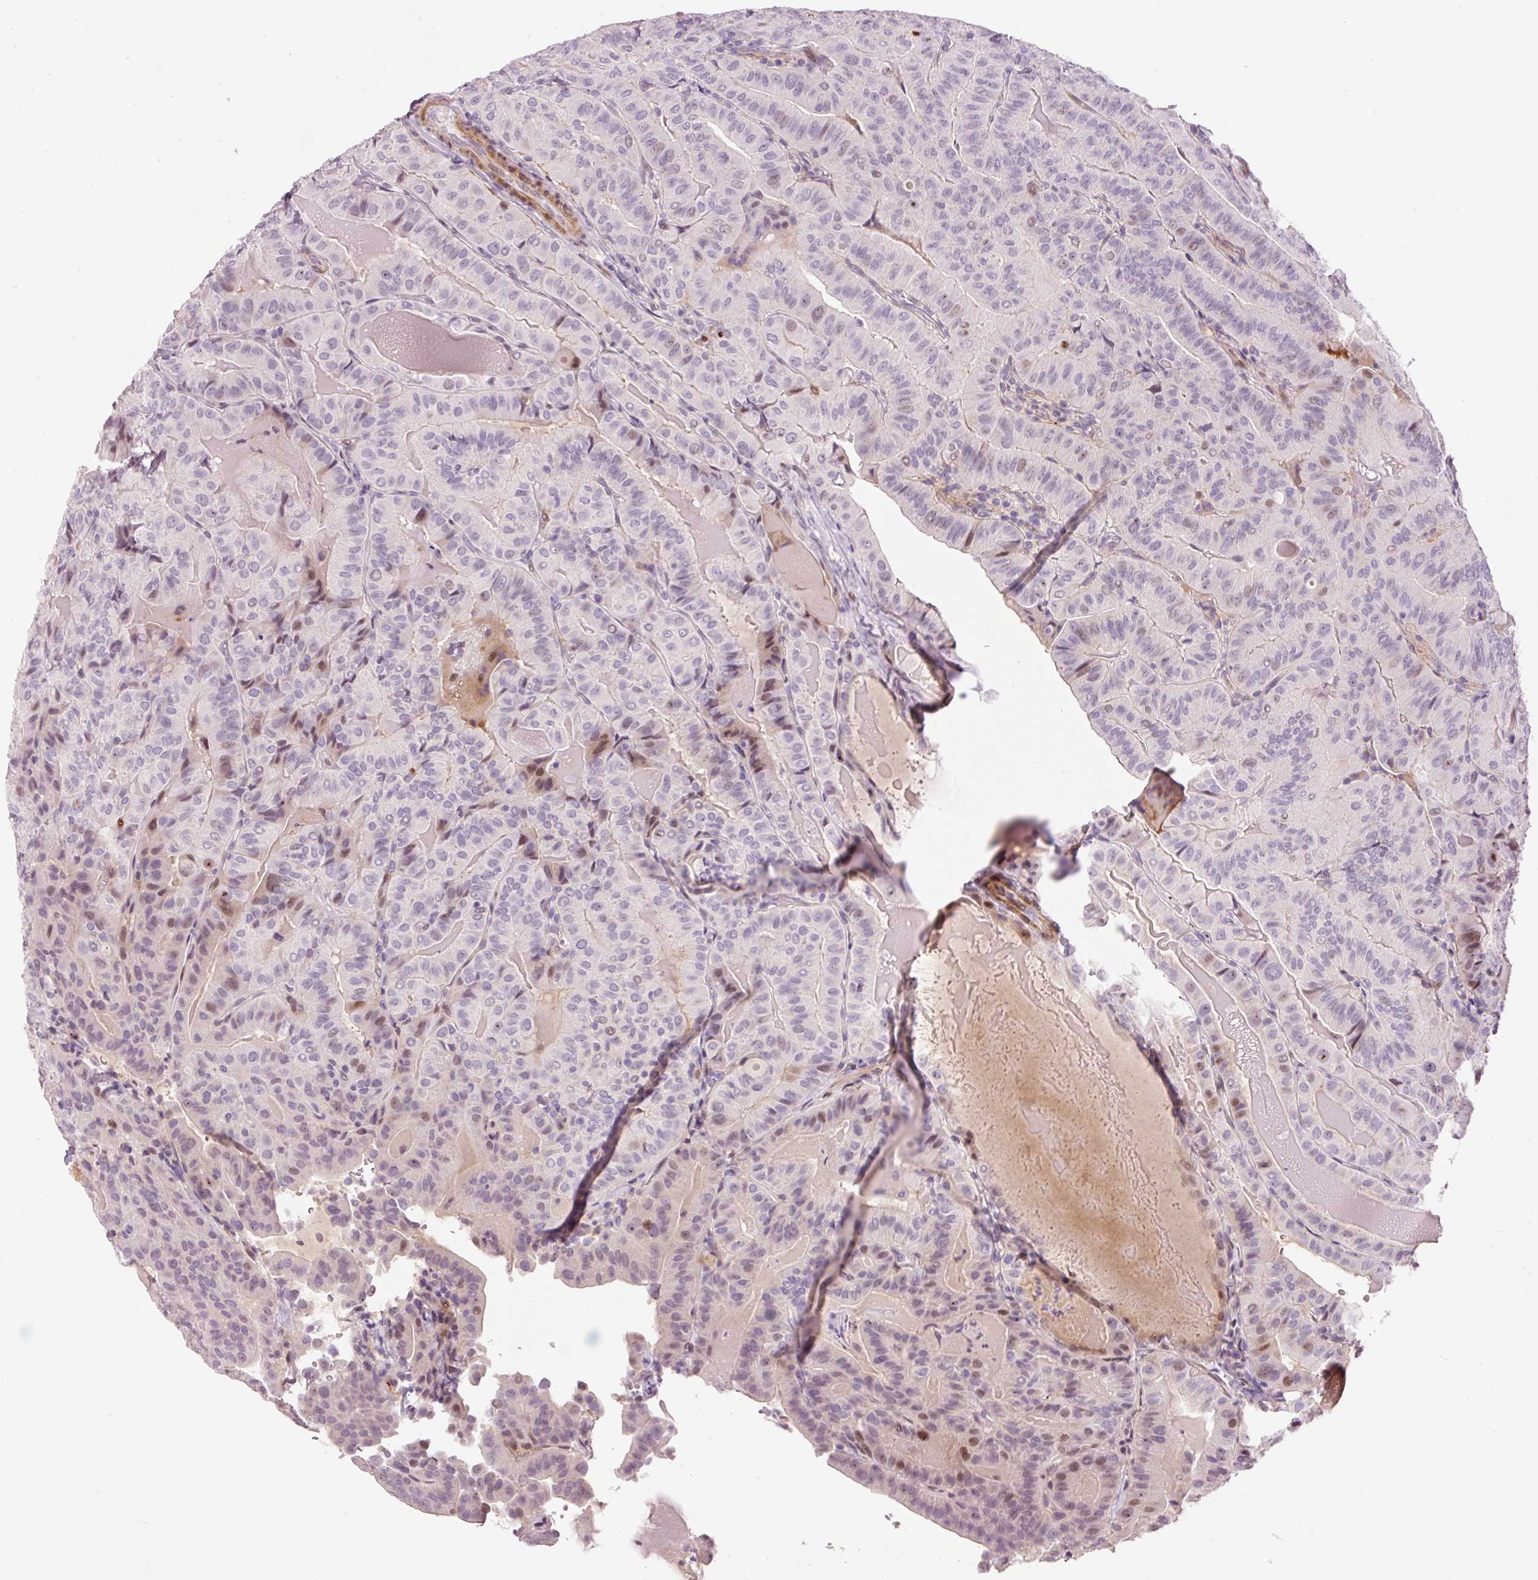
{"staining": {"intensity": "weak", "quantity": "<25%", "location": "nuclear"}, "tissue": "thyroid cancer", "cell_type": "Tumor cells", "image_type": "cancer", "snomed": [{"axis": "morphology", "description": "Papillary adenocarcinoma, NOS"}, {"axis": "topography", "description": "Thyroid gland"}], "caption": "The photomicrograph displays no significant staining in tumor cells of thyroid cancer.", "gene": "HNF1A", "patient": {"sex": "female", "age": 68}}